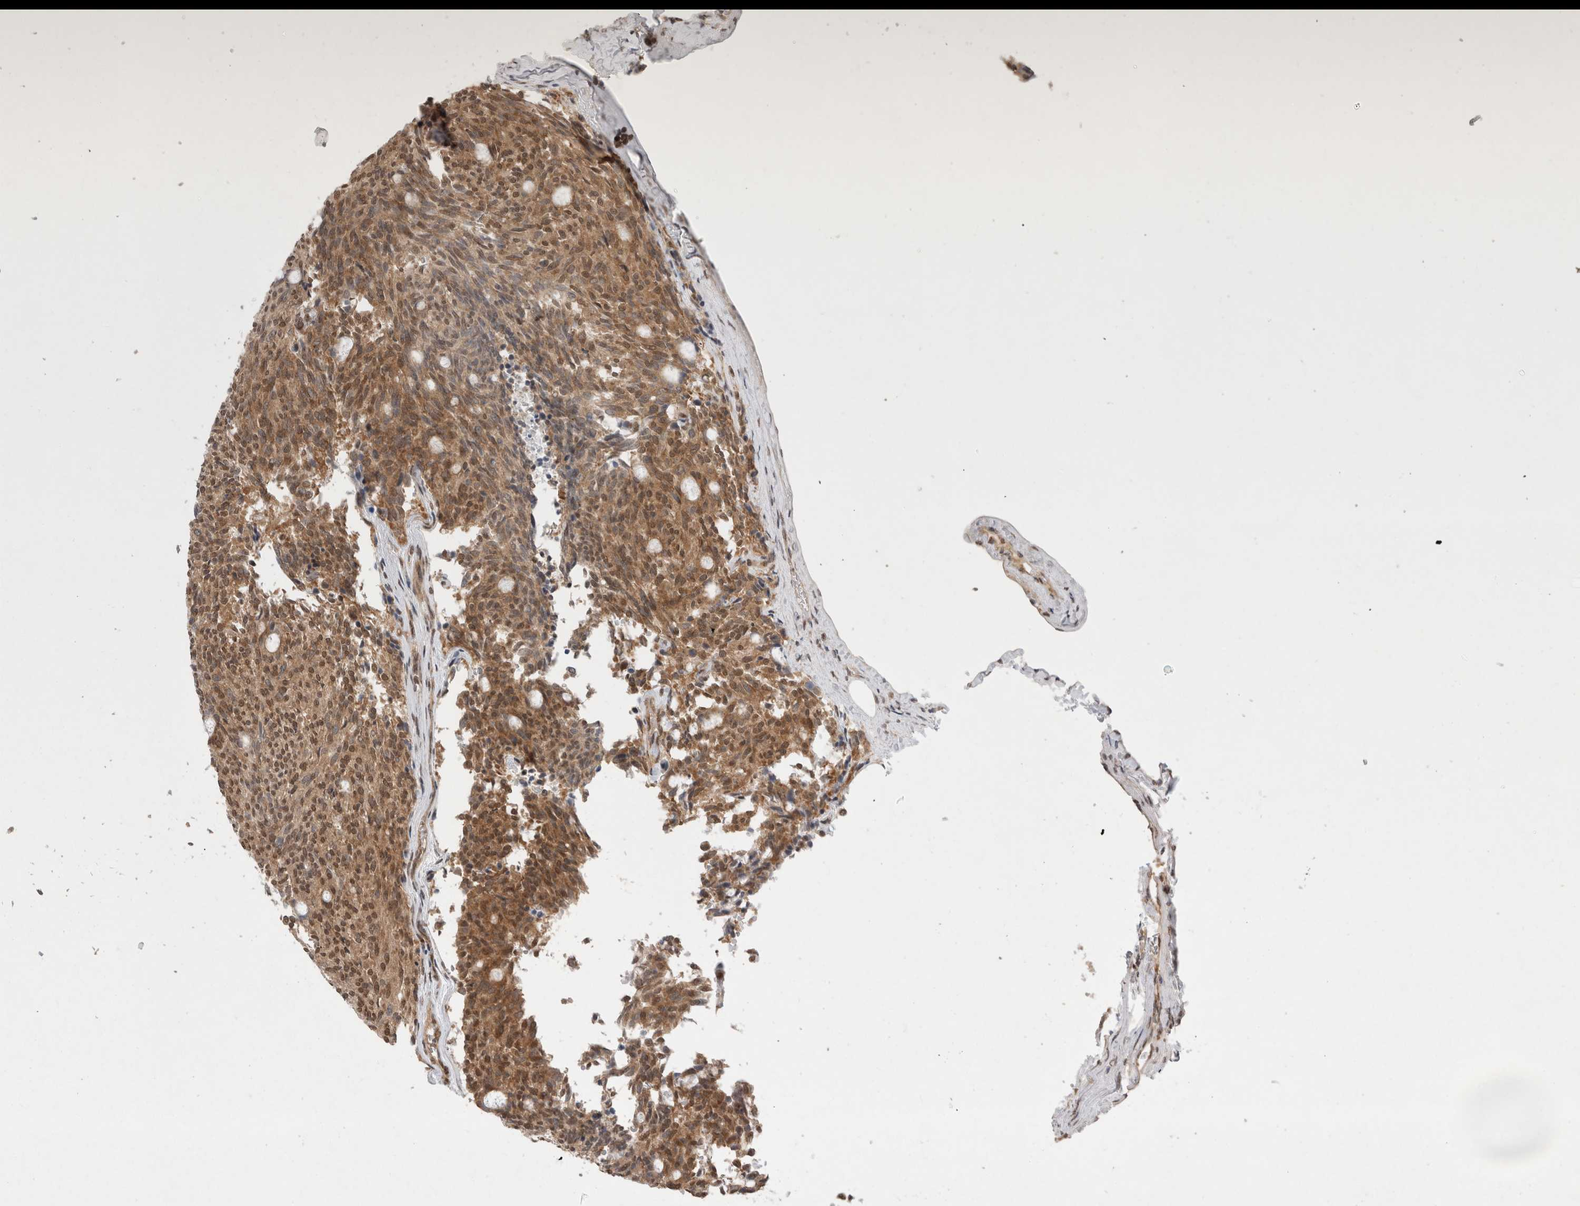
{"staining": {"intensity": "moderate", "quantity": ">75%", "location": "cytoplasmic/membranous"}, "tissue": "carcinoid", "cell_type": "Tumor cells", "image_type": "cancer", "snomed": [{"axis": "morphology", "description": "Carcinoid, malignant, NOS"}, {"axis": "topography", "description": "Pancreas"}], "caption": "Brown immunohistochemical staining in carcinoid demonstrates moderate cytoplasmic/membranous positivity in about >75% of tumor cells. (DAB = brown stain, brightfield microscopy at high magnification).", "gene": "WIPF2", "patient": {"sex": "female", "age": 54}}